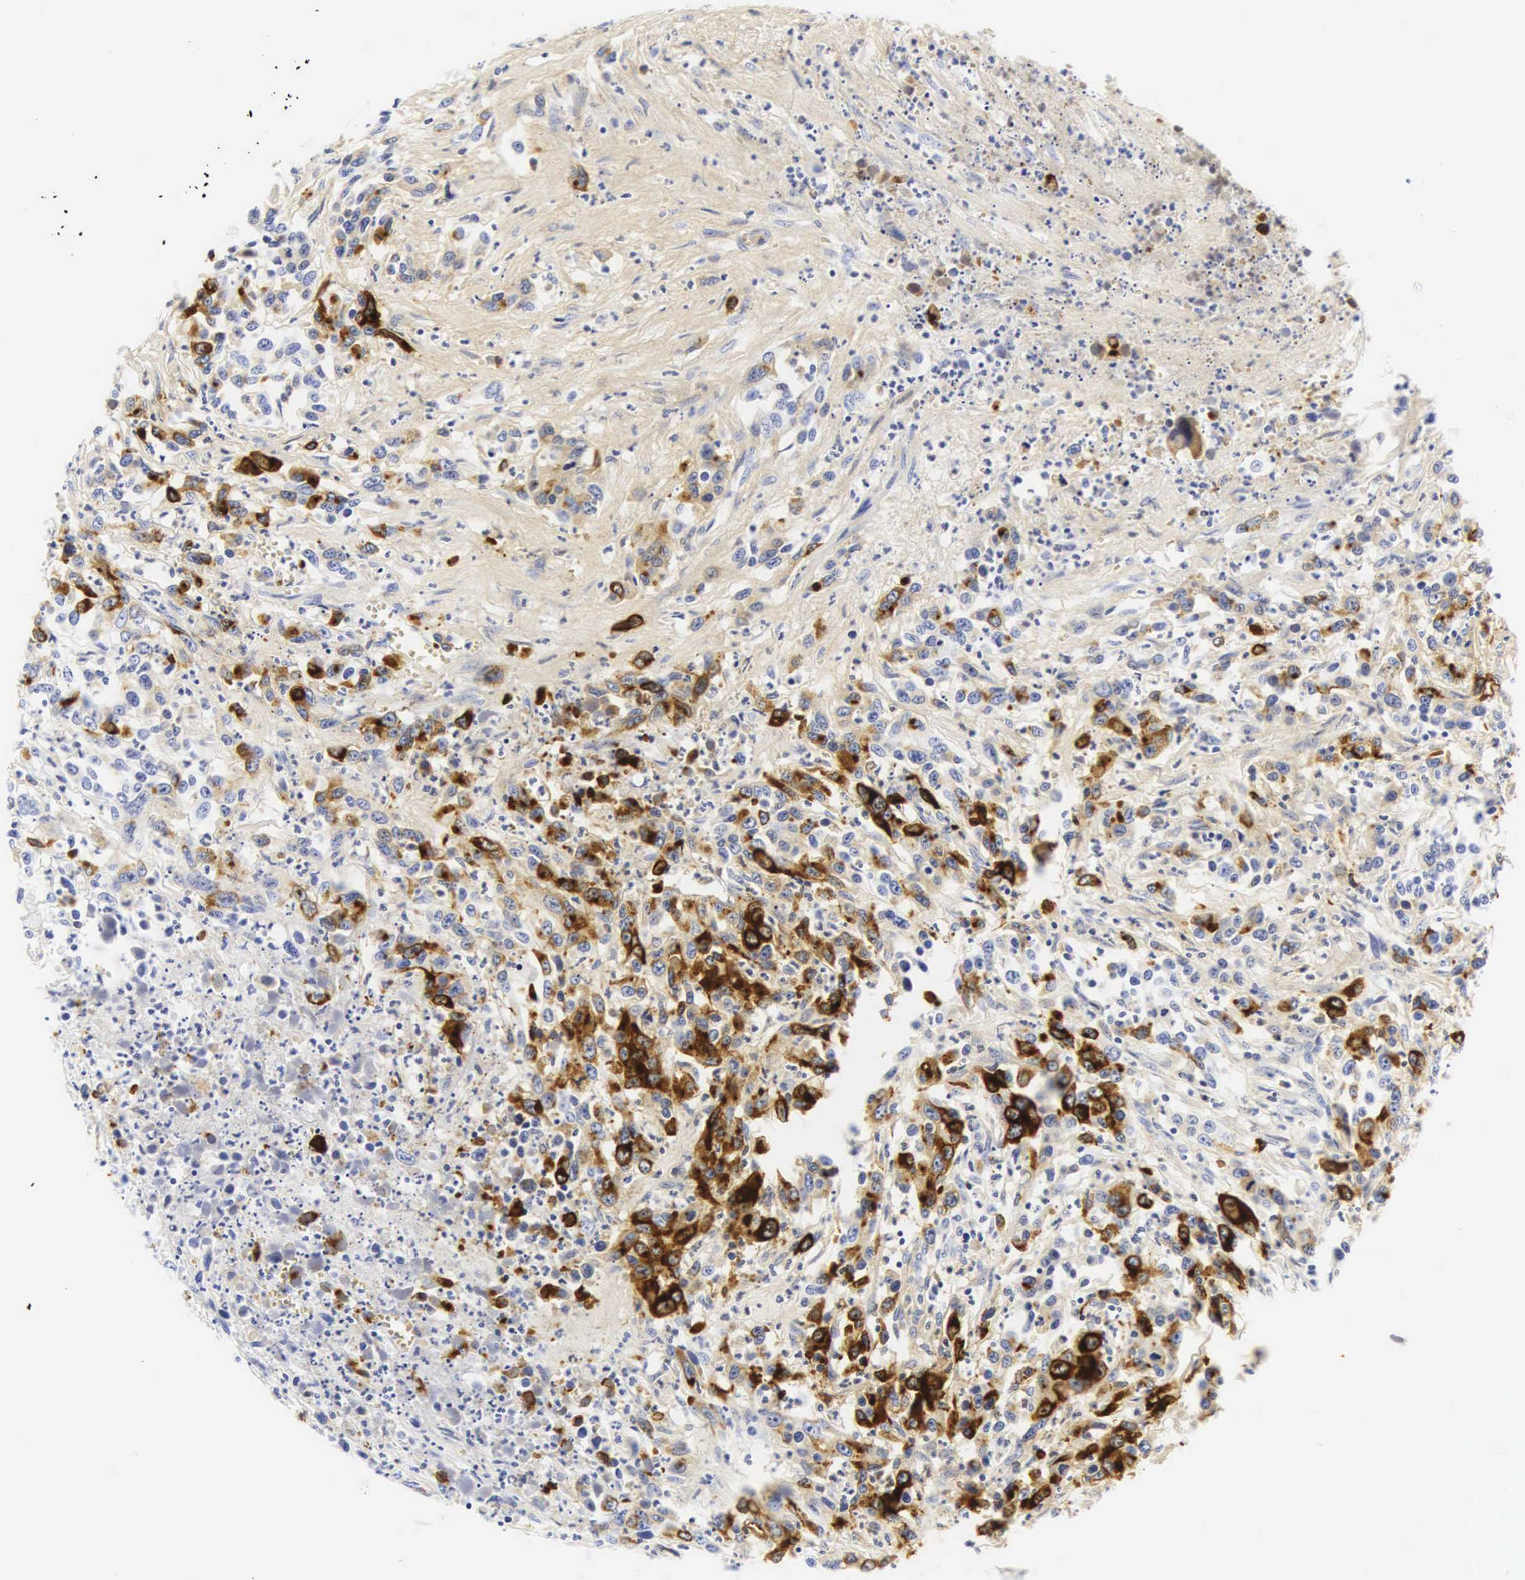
{"staining": {"intensity": "moderate", "quantity": "25%-75%", "location": "cytoplasmic/membranous"}, "tissue": "urothelial cancer", "cell_type": "Tumor cells", "image_type": "cancer", "snomed": [{"axis": "morphology", "description": "Urothelial carcinoma, High grade"}, {"axis": "topography", "description": "Urinary bladder"}], "caption": "Human urothelial cancer stained for a protein (brown) demonstrates moderate cytoplasmic/membranous positive expression in approximately 25%-75% of tumor cells.", "gene": "CGB3", "patient": {"sex": "male", "age": 86}}